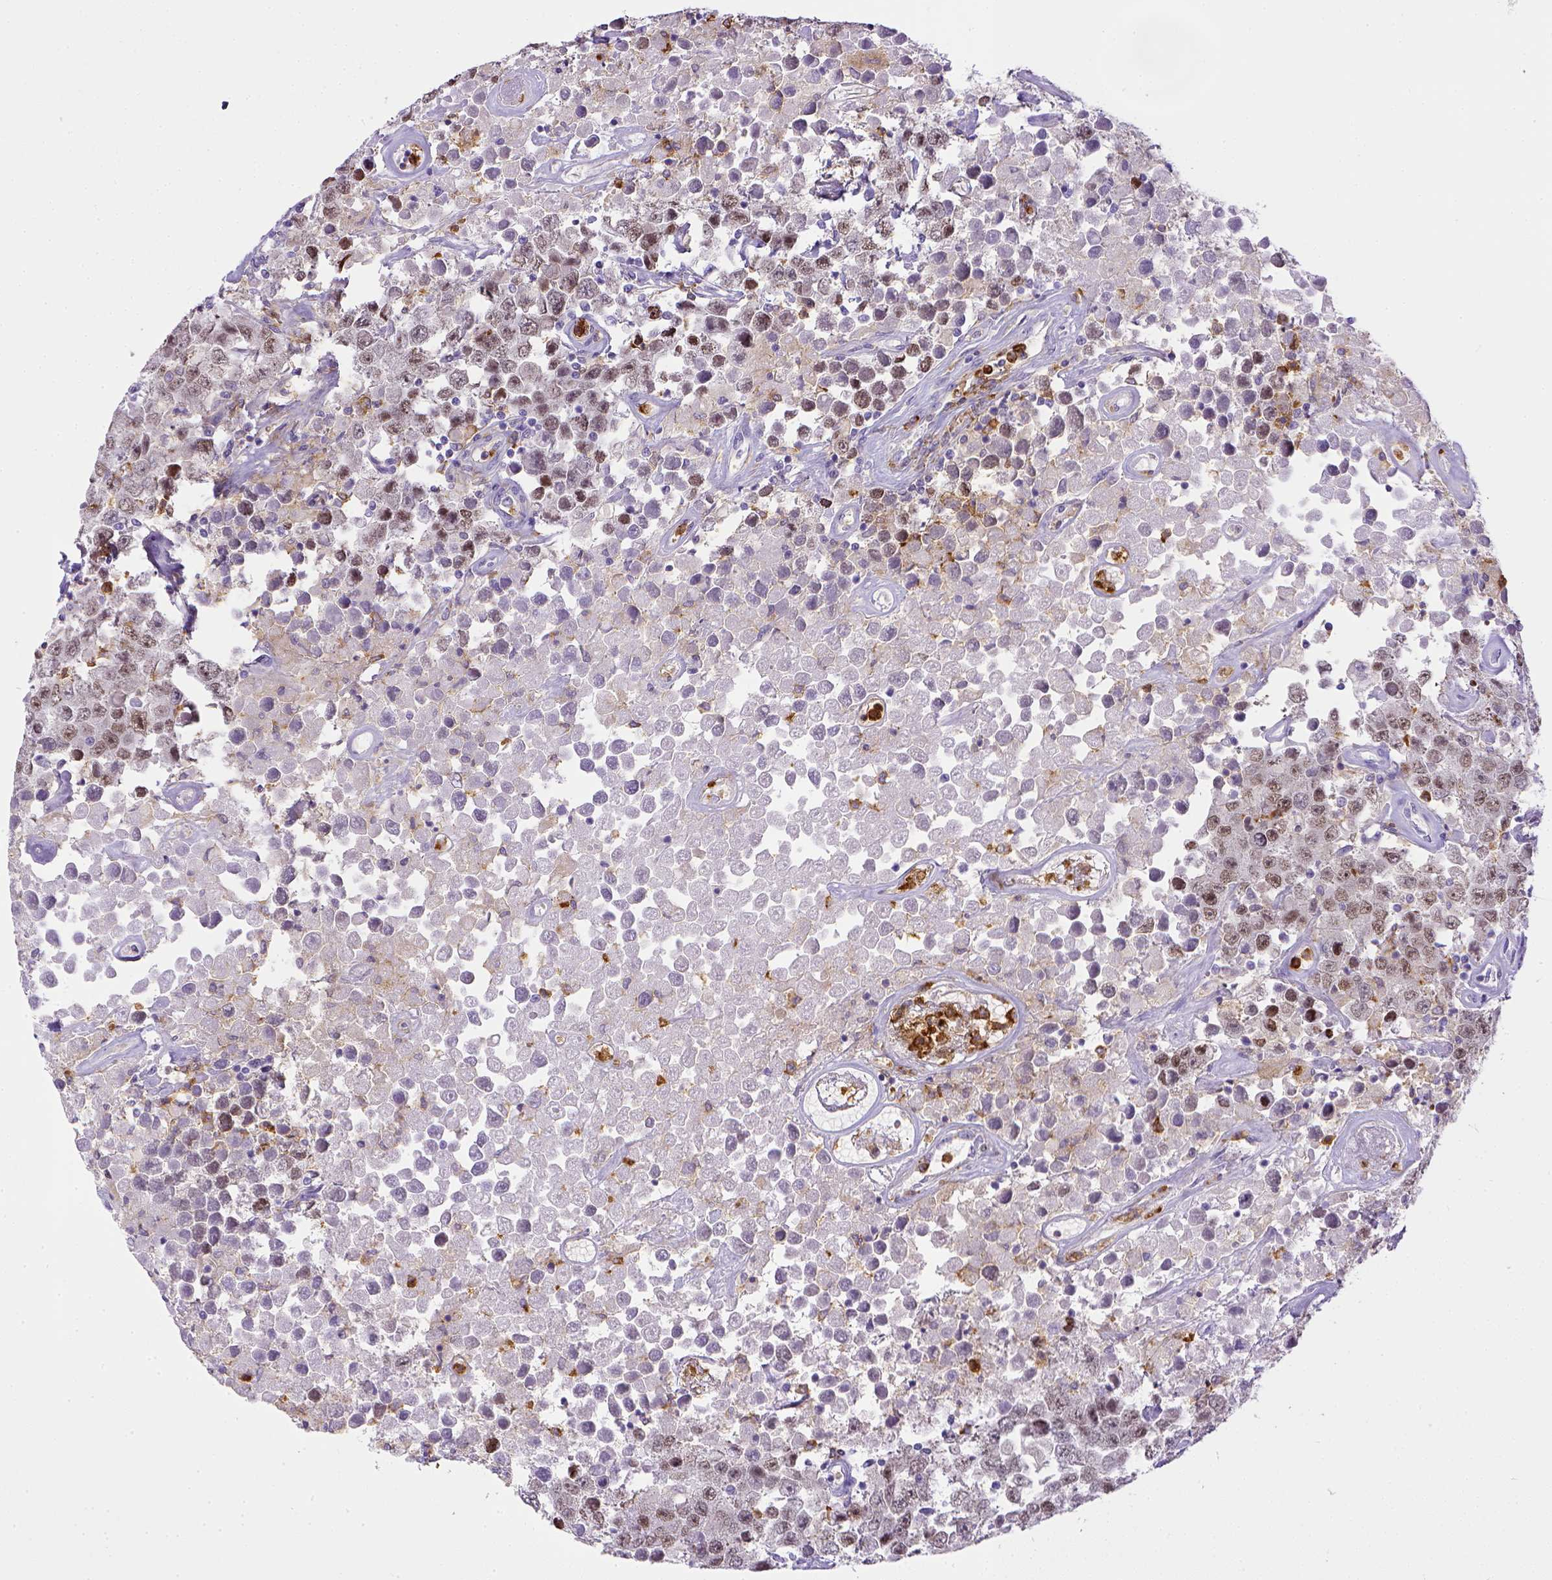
{"staining": {"intensity": "weak", "quantity": "25%-75%", "location": "nuclear"}, "tissue": "testis cancer", "cell_type": "Tumor cells", "image_type": "cancer", "snomed": [{"axis": "morphology", "description": "Seminoma, NOS"}, {"axis": "topography", "description": "Testis"}], "caption": "The image shows staining of testis cancer (seminoma), revealing weak nuclear protein expression (brown color) within tumor cells.", "gene": "ITGAM", "patient": {"sex": "male", "age": 52}}